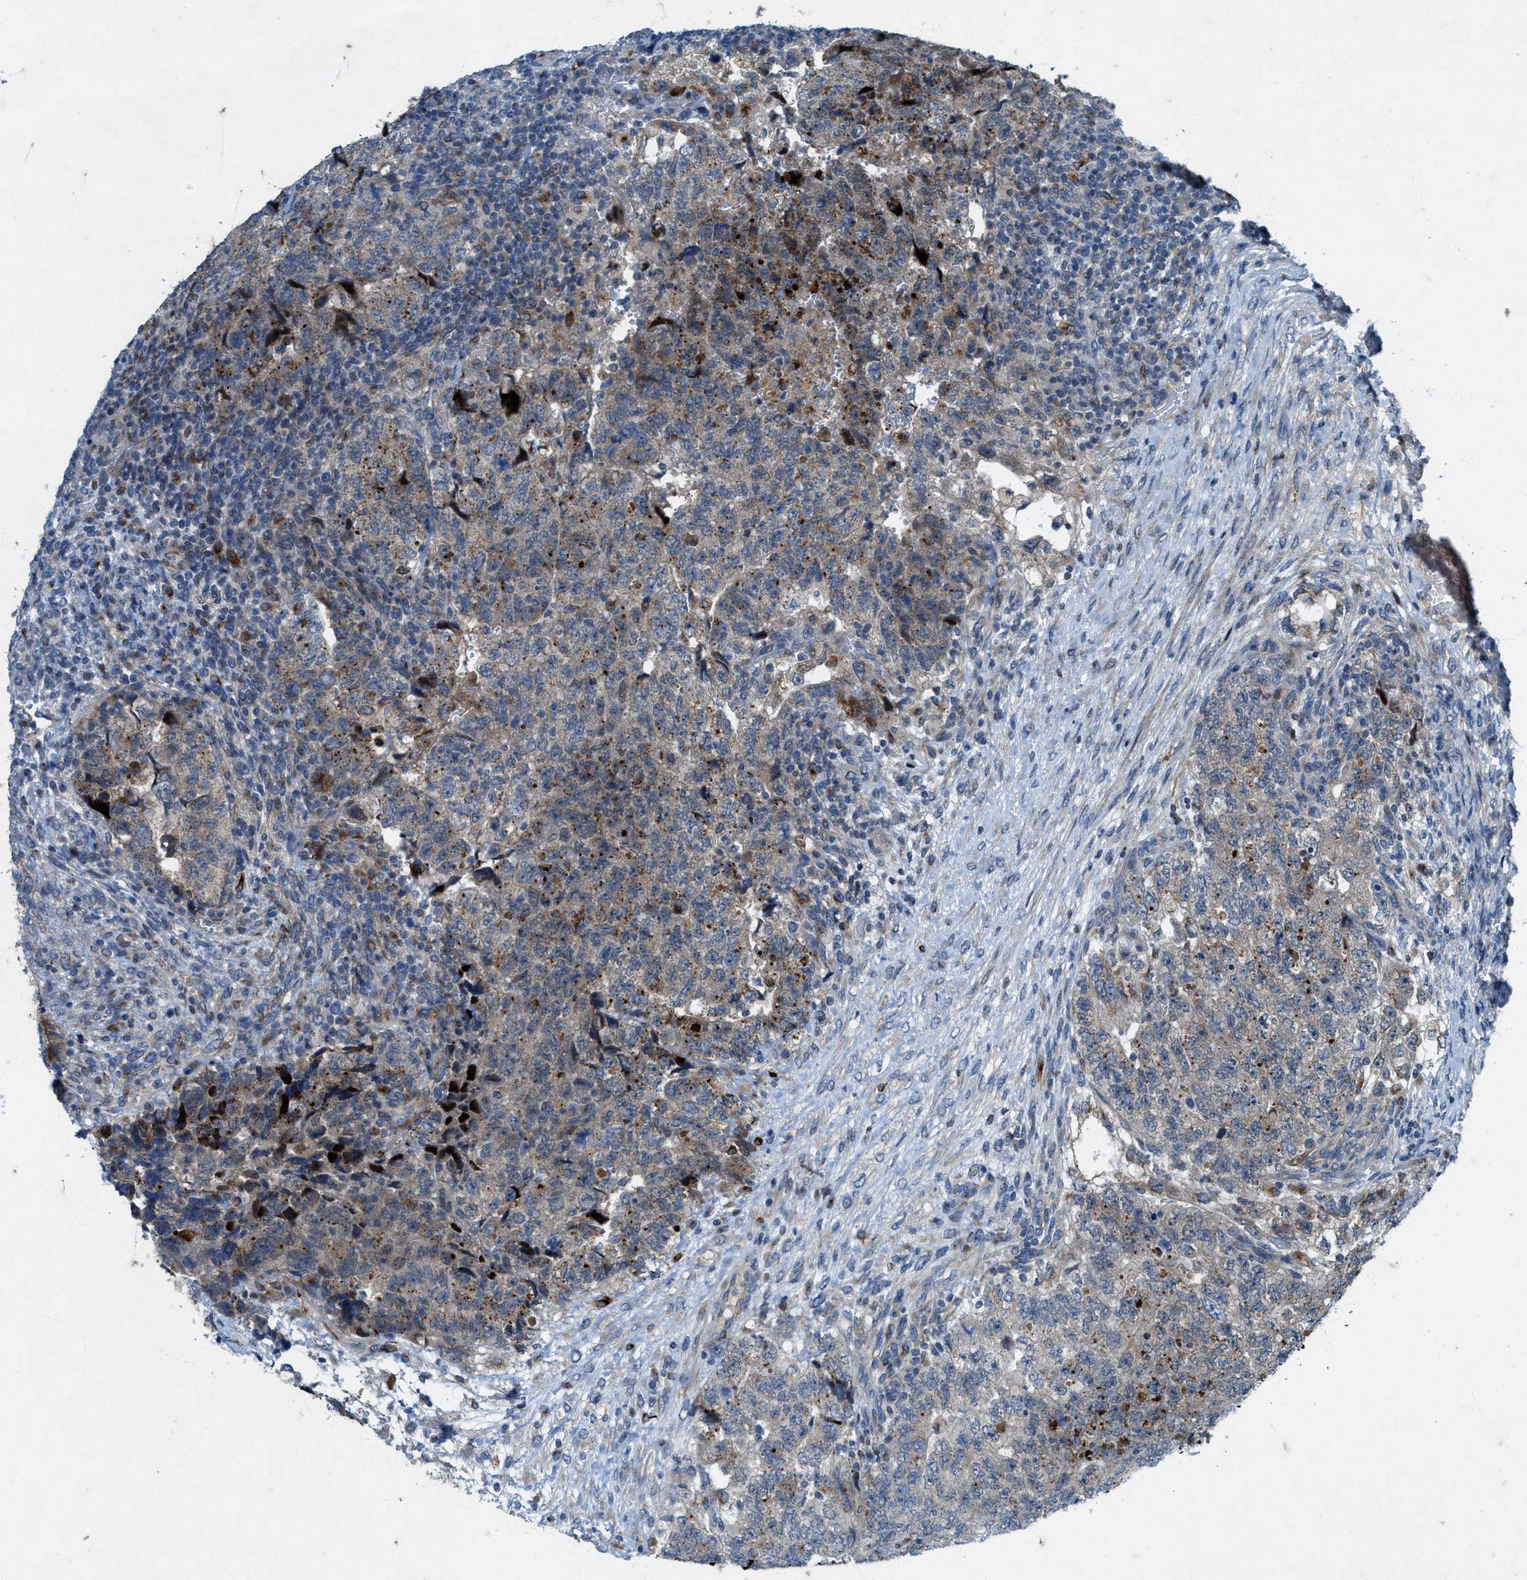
{"staining": {"intensity": "moderate", "quantity": "25%-75%", "location": "cytoplasmic/membranous"}, "tissue": "testis cancer", "cell_type": "Tumor cells", "image_type": "cancer", "snomed": [{"axis": "morphology", "description": "Carcinoma, Embryonal, NOS"}, {"axis": "topography", "description": "Testis"}], "caption": "This histopathology image reveals immunohistochemistry staining of testis embryonal carcinoma, with medium moderate cytoplasmic/membranous positivity in about 25%-75% of tumor cells.", "gene": "URGCP", "patient": {"sex": "male", "age": 36}}